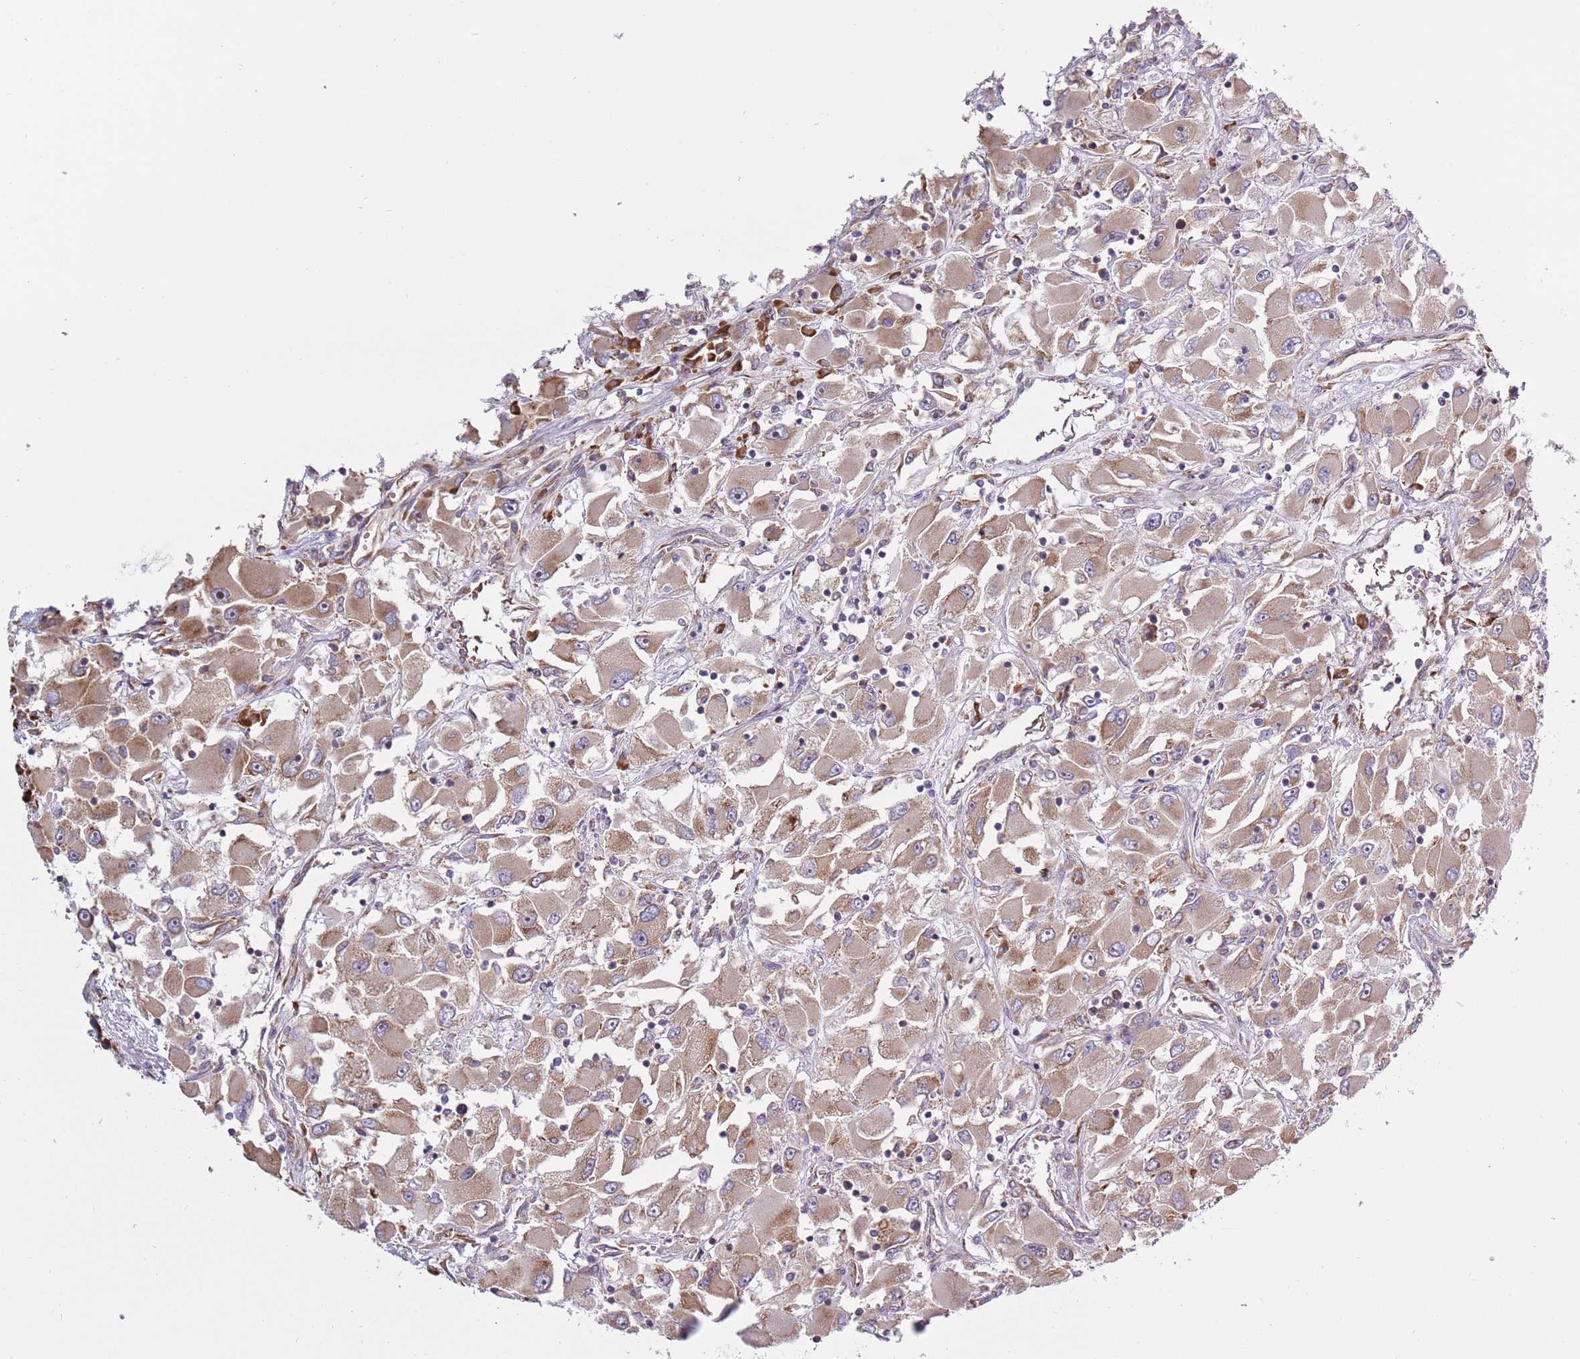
{"staining": {"intensity": "moderate", "quantity": ">75%", "location": "cytoplasmic/membranous"}, "tissue": "renal cancer", "cell_type": "Tumor cells", "image_type": "cancer", "snomed": [{"axis": "morphology", "description": "Adenocarcinoma, NOS"}, {"axis": "topography", "description": "Kidney"}], "caption": "IHC staining of adenocarcinoma (renal), which displays medium levels of moderate cytoplasmic/membranous expression in approximately >75% of tumor cells indicating moderate cytoplasmic/membranous protein expression. The staining was performed using DAB (3,3'-diaminobenzidine) (brown) for protein detection and nuclei were counterstained in hematoxylin (blue).", "gene": "RPL17-C18orf32", "patient": {"sex": "female", "age": 52}}